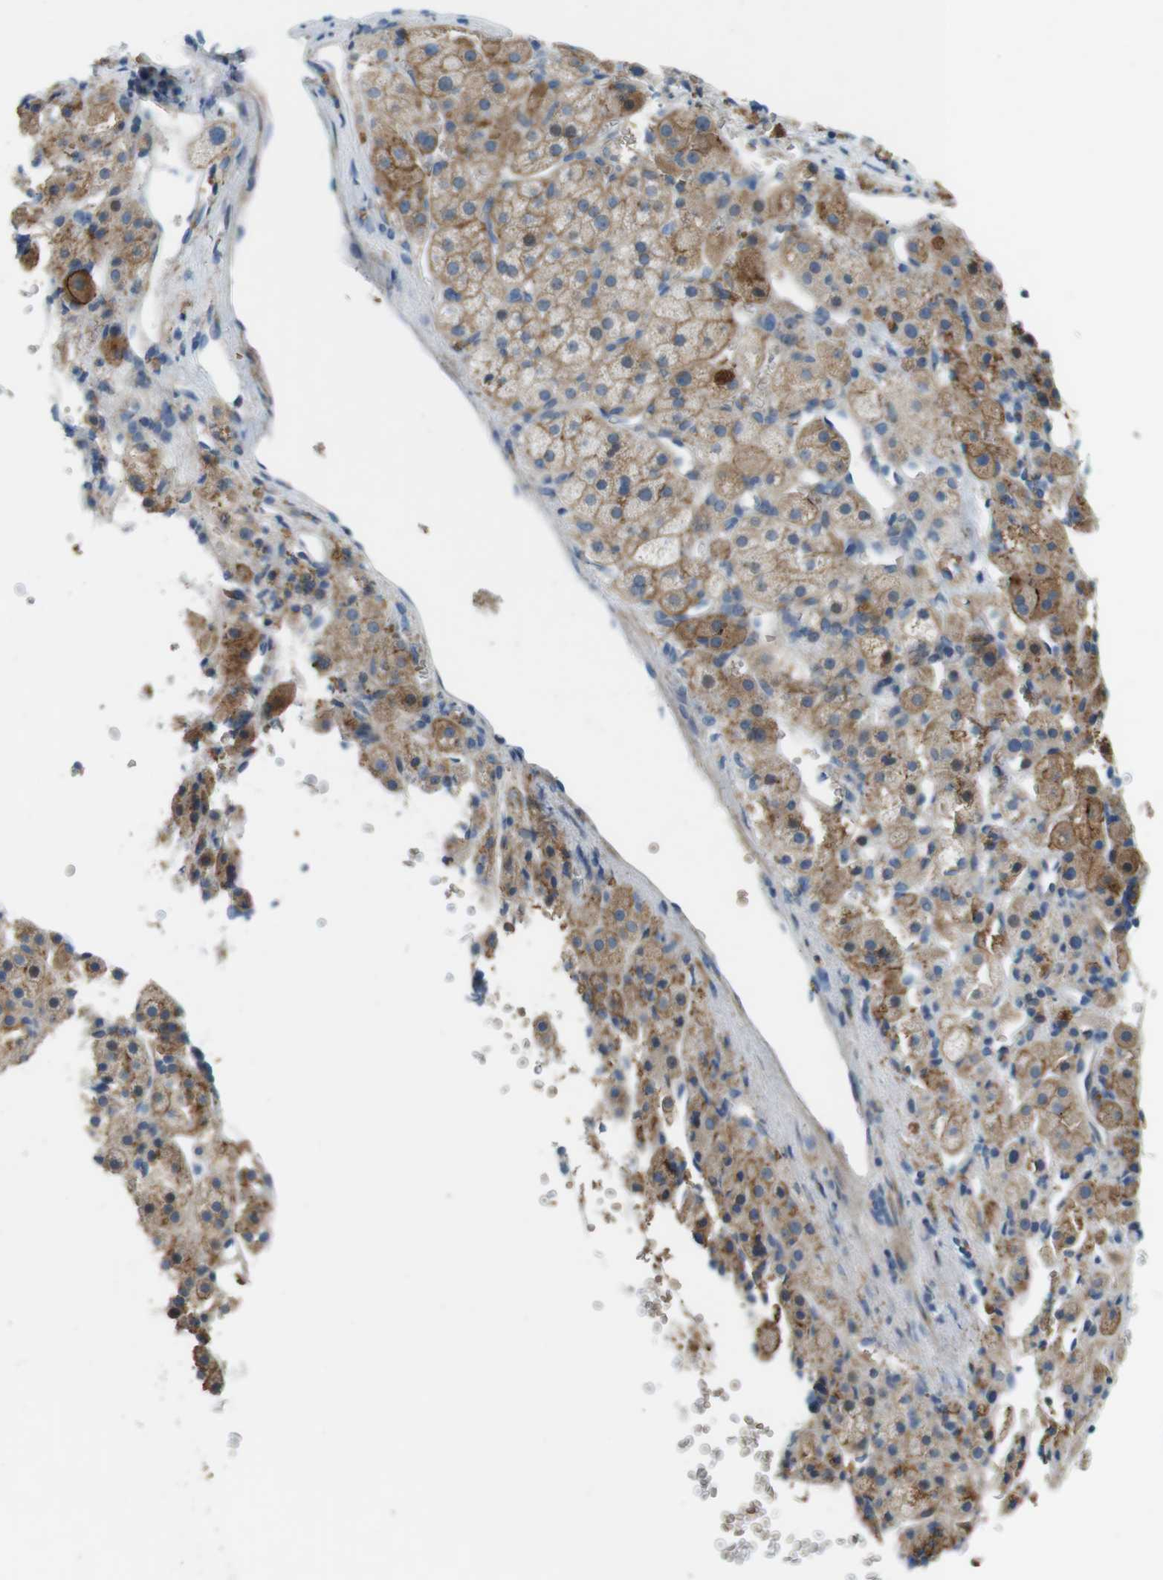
{"staining": {"intensity": "strong", "quantity": "25%-75%", "location": "cytoplasmic/membranous"}, "tissue": "adrenal gland", "cell_type": "Glandular cells", "image_type": "normal", "snomed": [{"axis": "morphology", "description": "Normal tissue, NOS"}, {"axis": "topography", "description": "Adrenal gland"}], "caption": "Immunohistochemistry staining of normal adrenal gland, which demonstrates high levels of strong cytoplasmic/membranous positivity in about 25%-75% of glandular cells indicating strong cytoplasmic/membranous protein expression. The staining was performed using DAB (brown) for protein detection and nuclei were counterstained in hematoxylin (blue).", "gene": "TYW1", "patient": {"sex": "female", "age": 57}}